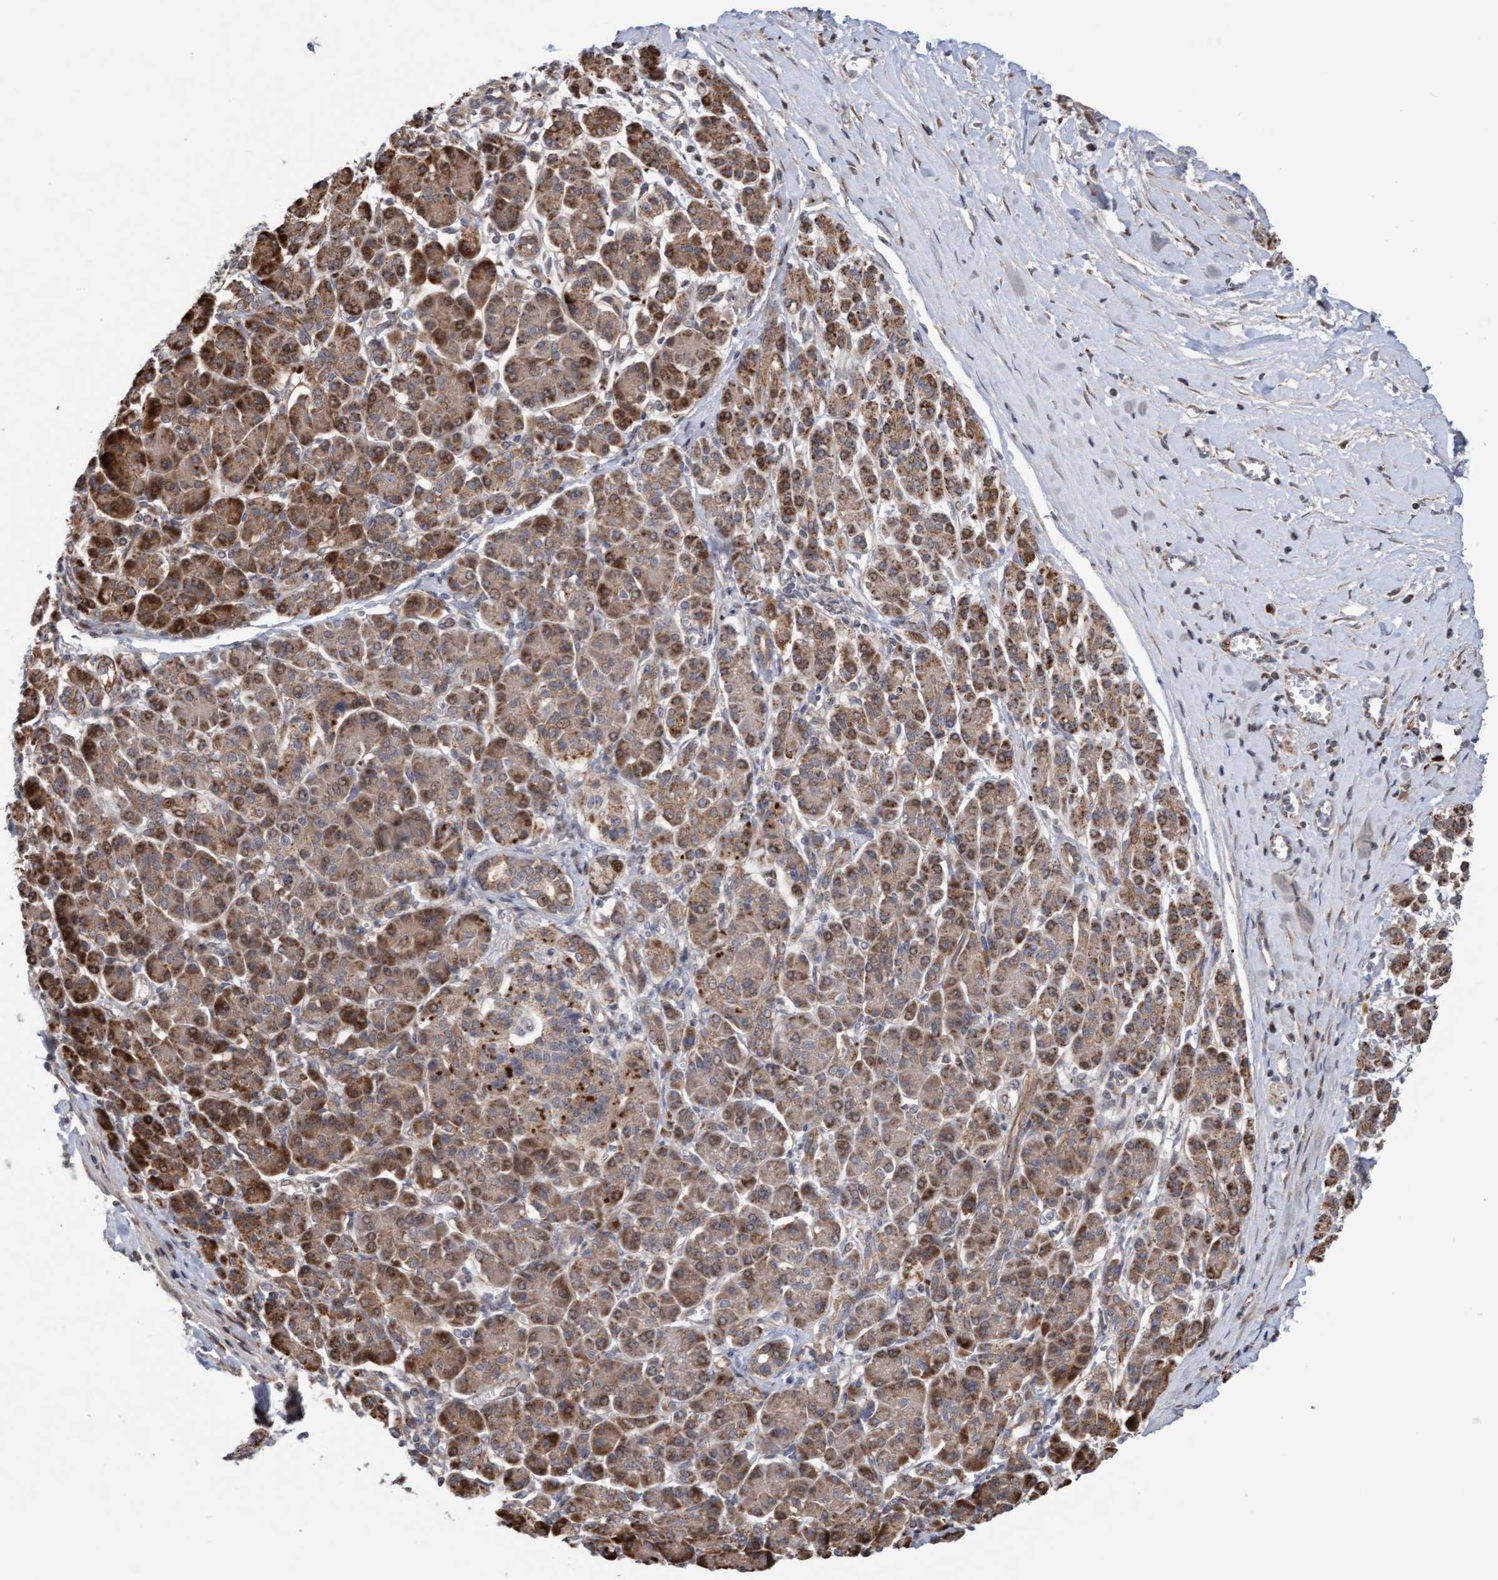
{"staining": {"intensity": "moderate", "quantity": ">75%", "location": "cytoplasmic/membranous"}, "tissue": "pancreatic cancer", "cell_type": "Tumor cells", "image_type": "cancer", "snomed": [{"axis": "morphology", "description": "Adenocarcinoma, NOS"}, {"axis": "topography", "description": "Pancreas"}], "caption": "This is a histology image of immunohistochemistry (IHC) staining of adenocarcinoma (pancreatic), which shows moderate positivity in the cytoplasmic/membranous of tumor cells.", "gene": "PECR", "patient": {"sex": "male", "age": 58}}